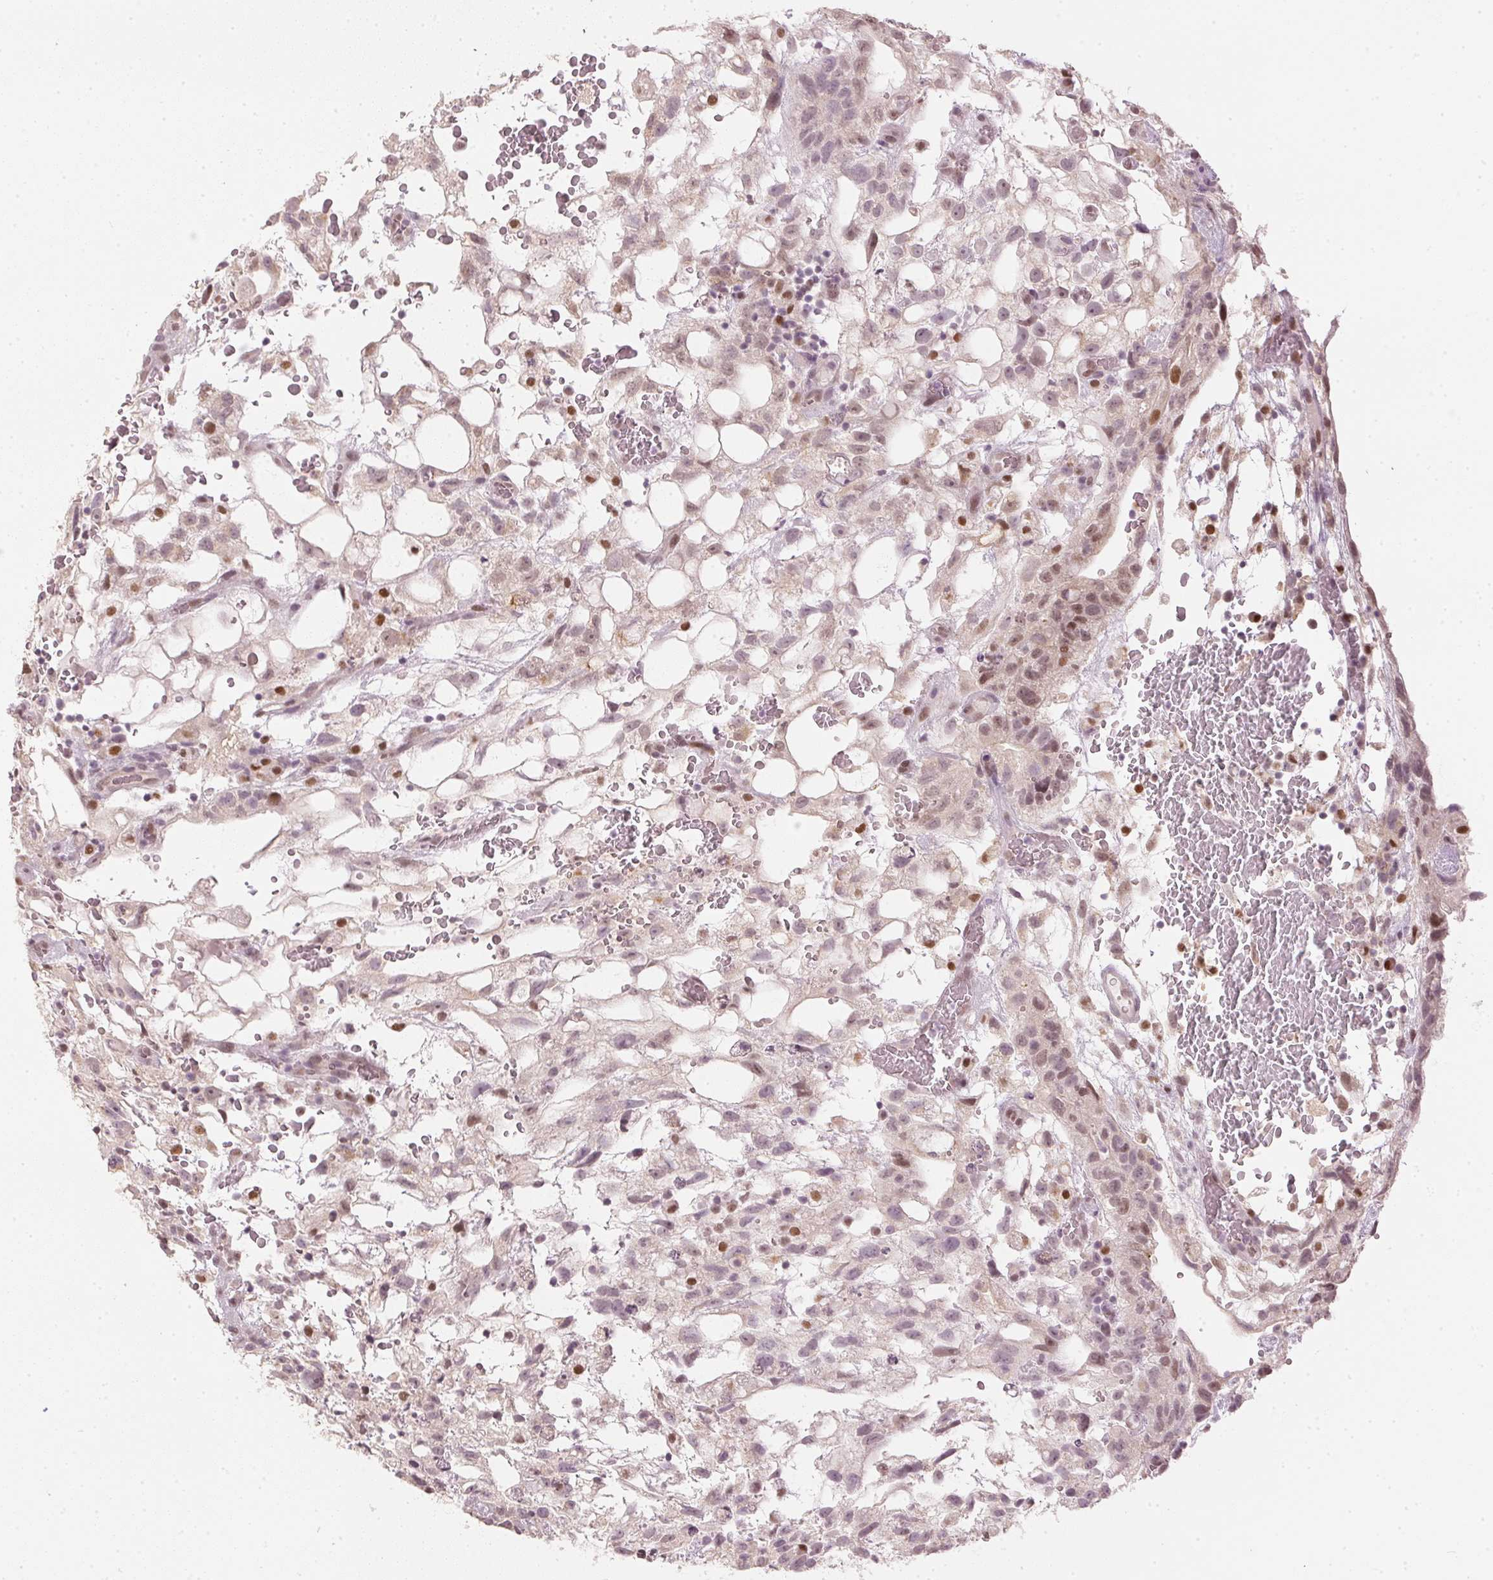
{"staining": {"intensity": "moderate", "quantity": "<25%", "location": "nuclear"}, "tissue": "testis cancer", "cell_type": "Tumor cells", "image_type": "cancer", "snomed": [{"axis": "morphology", "description": "Normal tissue, NOS"}, {"axis": "morphology", "description": "Carcinoma, Embryonal, NOS"}, {"axis": "topography", "description": "Testis"}], "caption": "IHC (DAB) staining of testis cancer (embryonal carcinoma) shows moderate nuclear protein expression in approximately <25% of tumor cells. Nuclei are stained in blue.", "gene": "SLC39A3", "patient": {"sex": "male", "age": 32}}